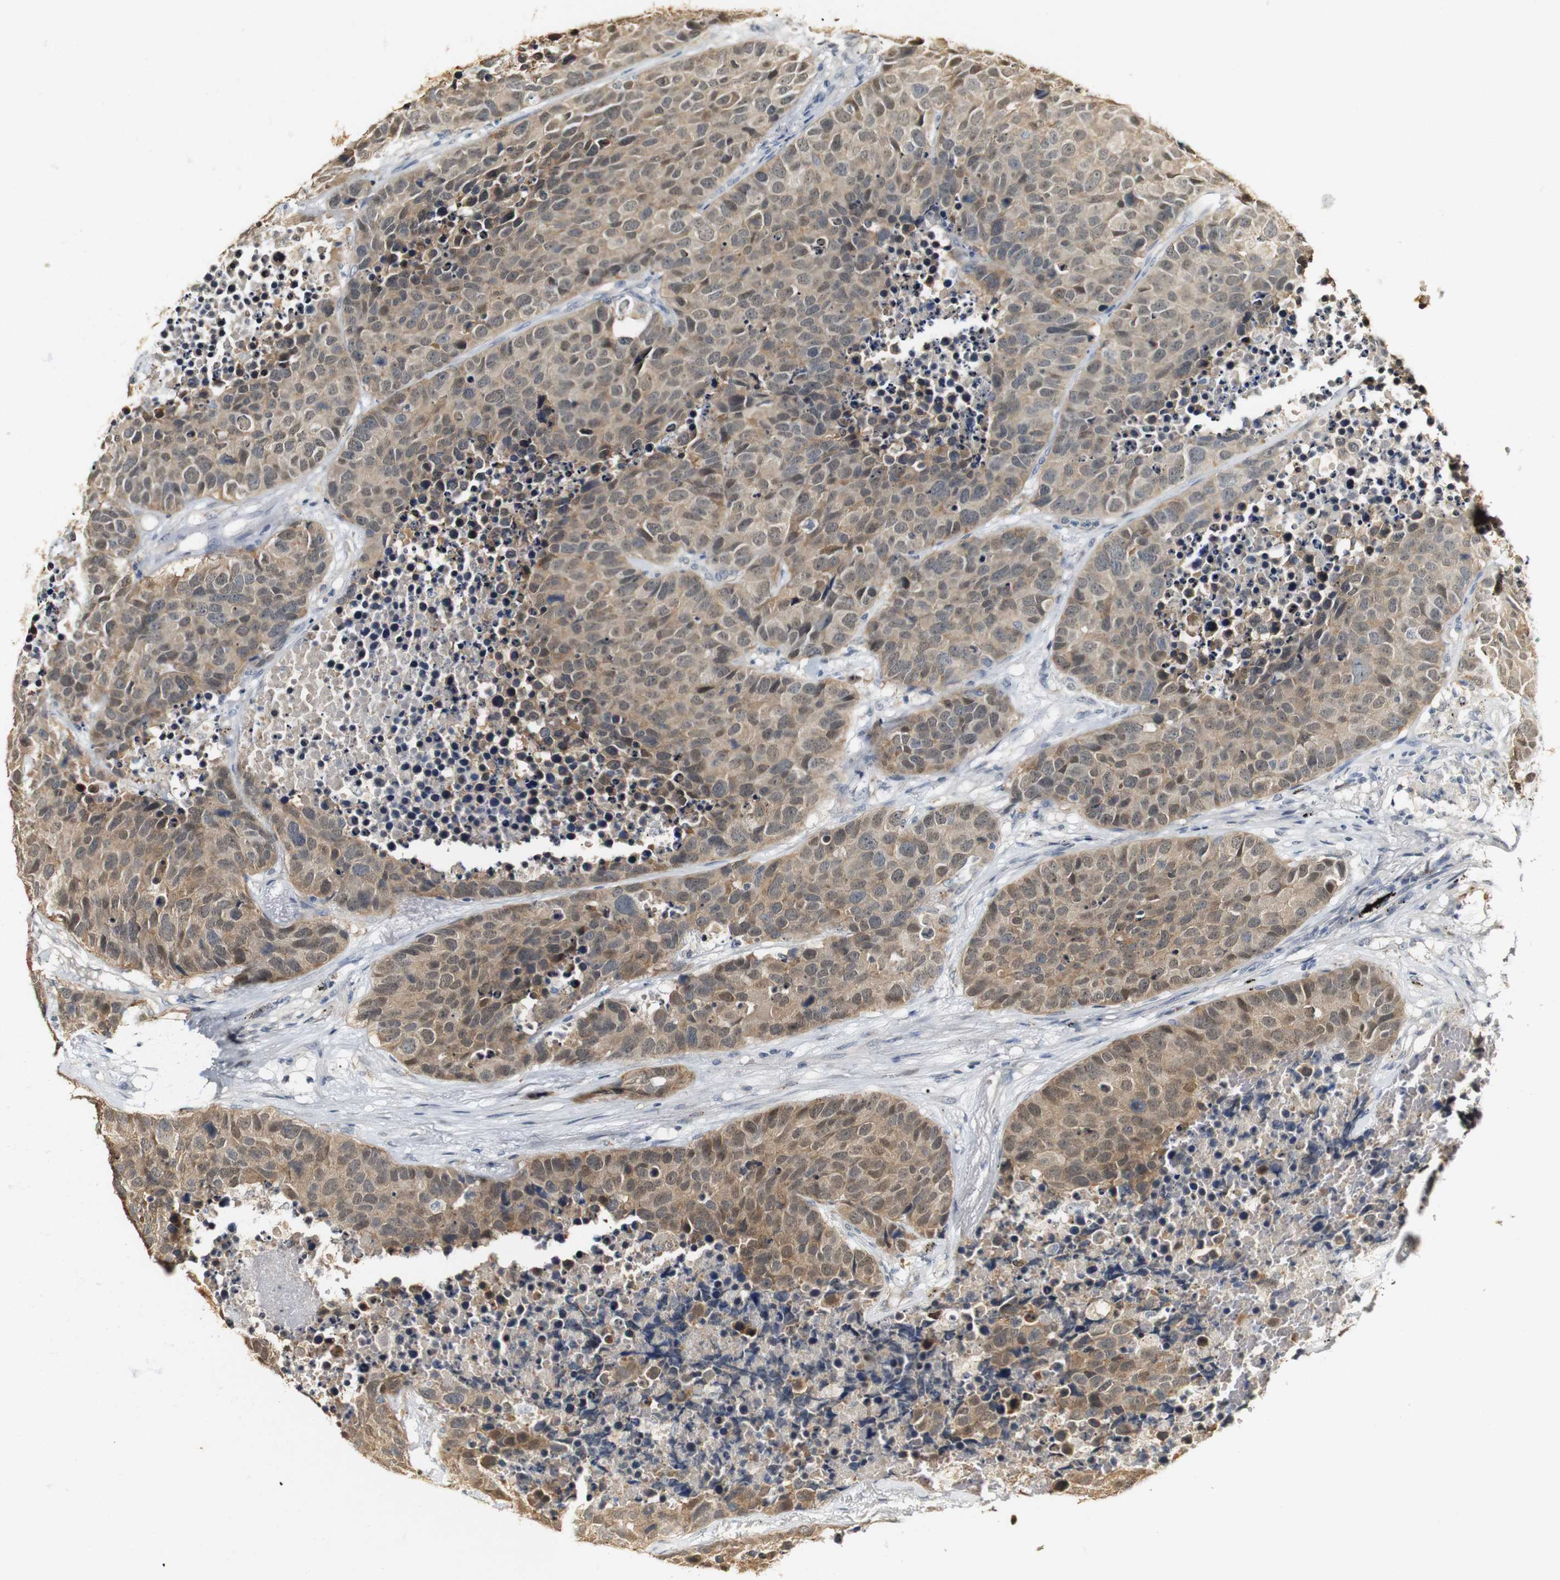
{"staining": {"intensity": "weak", "quantity": ">75%", "location": "cytoplasmic/membranous,nuclear"}, "tissue": "carcinoid", "cell_type": "Tumor cells", "image_type": "cancer", "snomed": [{"axis": "morphology", "description": "Carcinoid, malignant, NOS"}, {"axis": "topography", "description": "Lung"}], "caption": "This histopathology image exhibits immunohistochemistry (IHC) staining of human carcinoid, with low weak cytoplasmic/membranous and nuclear staining in approximately >75% of tumor cells.", "gene": "SYT7", "patient": {"sex": "male", "age": 60}}